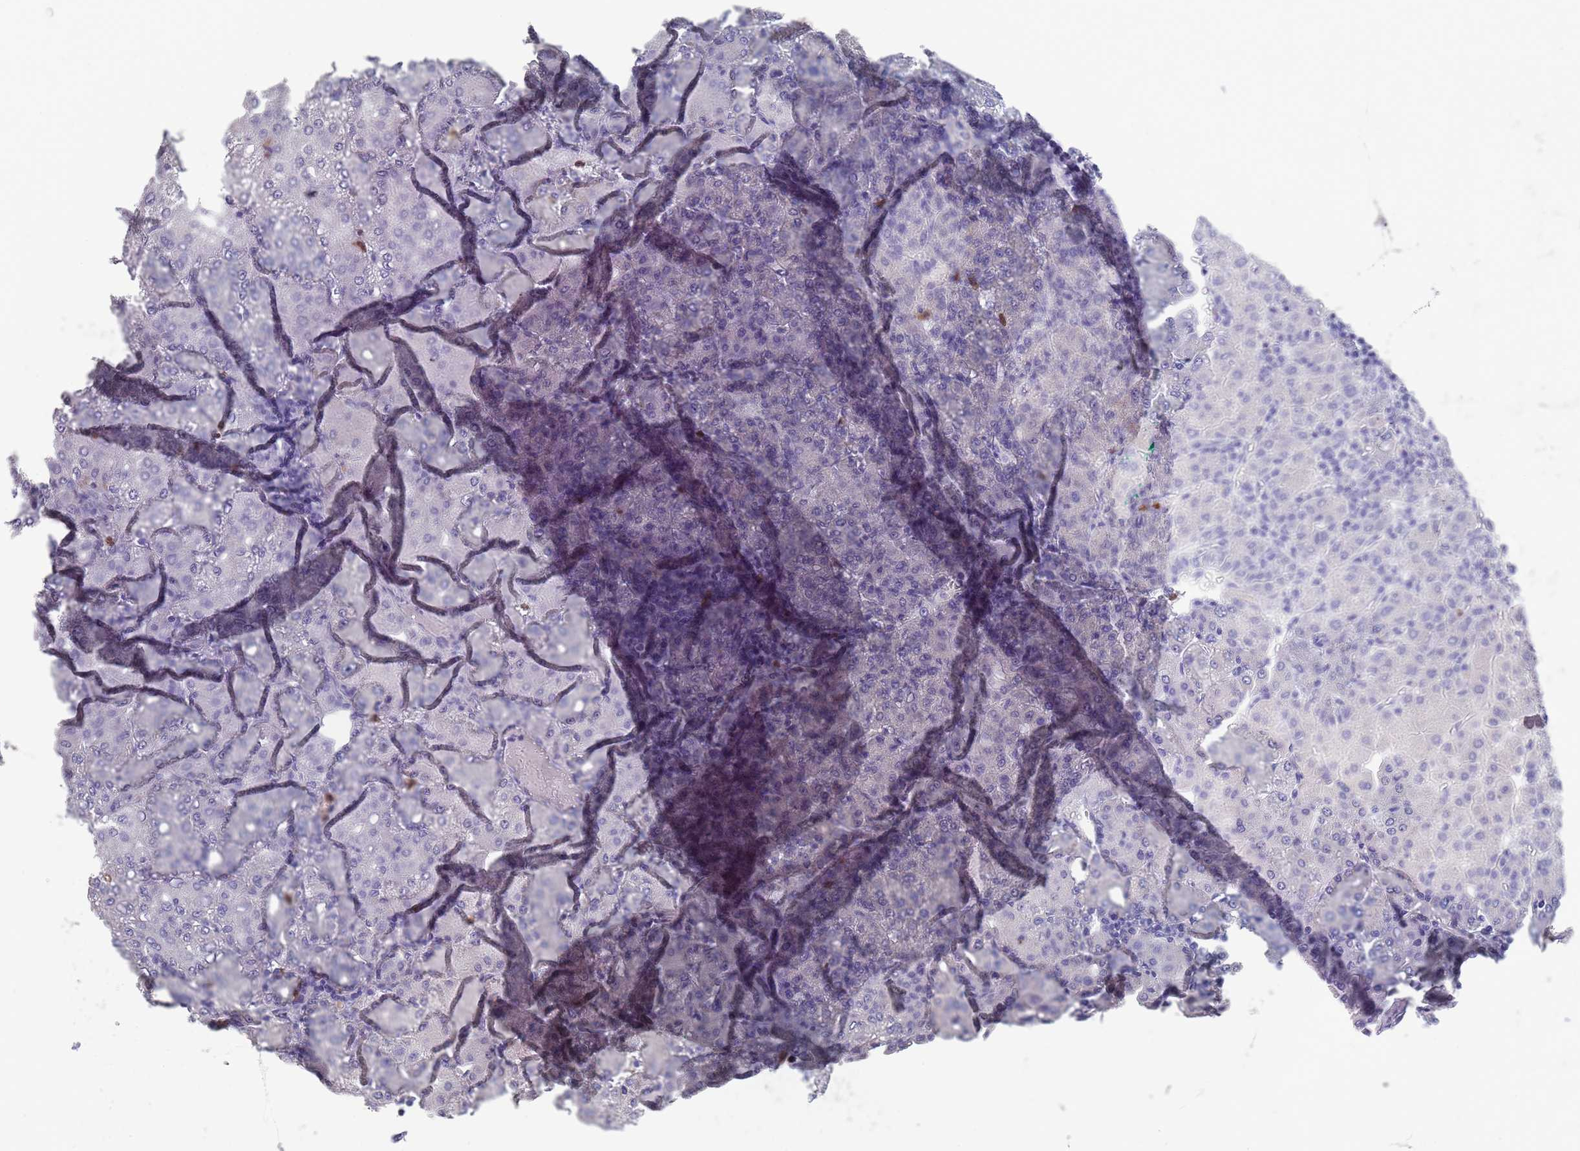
{"staining": {"intensity": "negative", "quantity": "none", "location": "none"}, "tissue": "liver cancer", "cell_type": "Tumor cells", "image_type": "cancer", "snomed": [{"axis": "morphology", "description": "Carcinoma, Hepatocellular, NOS"}, {"axis": "topography", "description": "Liver"}], "caption": "Human hepatocellular carcinoma (liver) stained for a protein using immunohistochemistry exhibits no expression in tumor cells.", "gene": "OR6M1", "patient": {"sex": "male", "age": 65}}